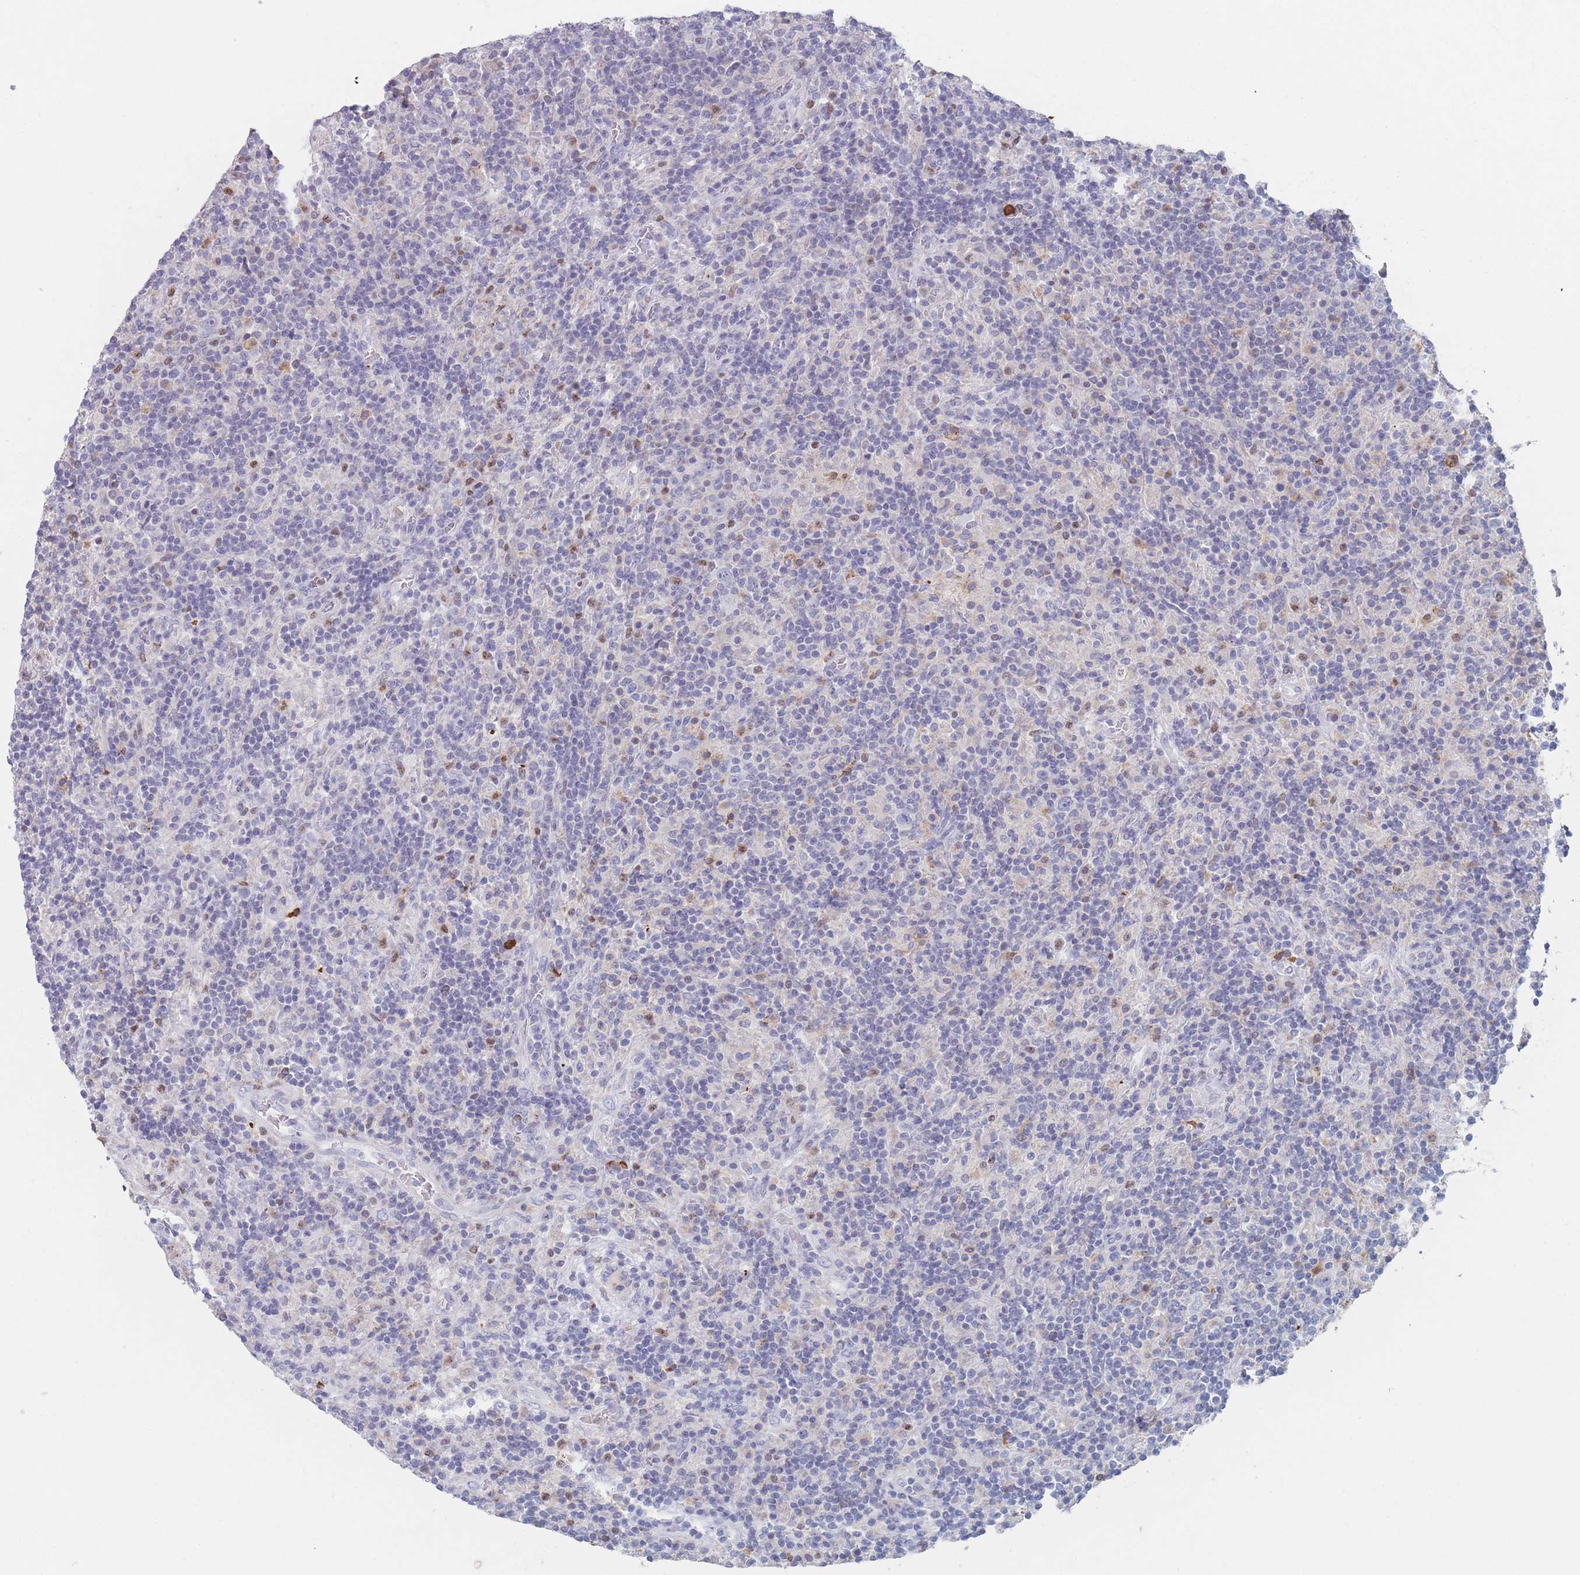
{"staining": {"intensity": "negative", "quantity": "none", "location": "none"}, "tissue": "lymphoma", "cell_type": "Tumor cells", "image_type": "cancer", "snomed": [{"axis": "morphology", "description": "Hodgkin's disease, NOS"}, {"axis": "topography", "description": "Lymph node"}], "caption": "IHC histopathology image of neoplastic tissue: human Hodgkin's disease stained with DAB shows no significant protein expression in tumor cells.", "gene": "ATP1A3", "patient": {"sex": "male", "age": 70}}